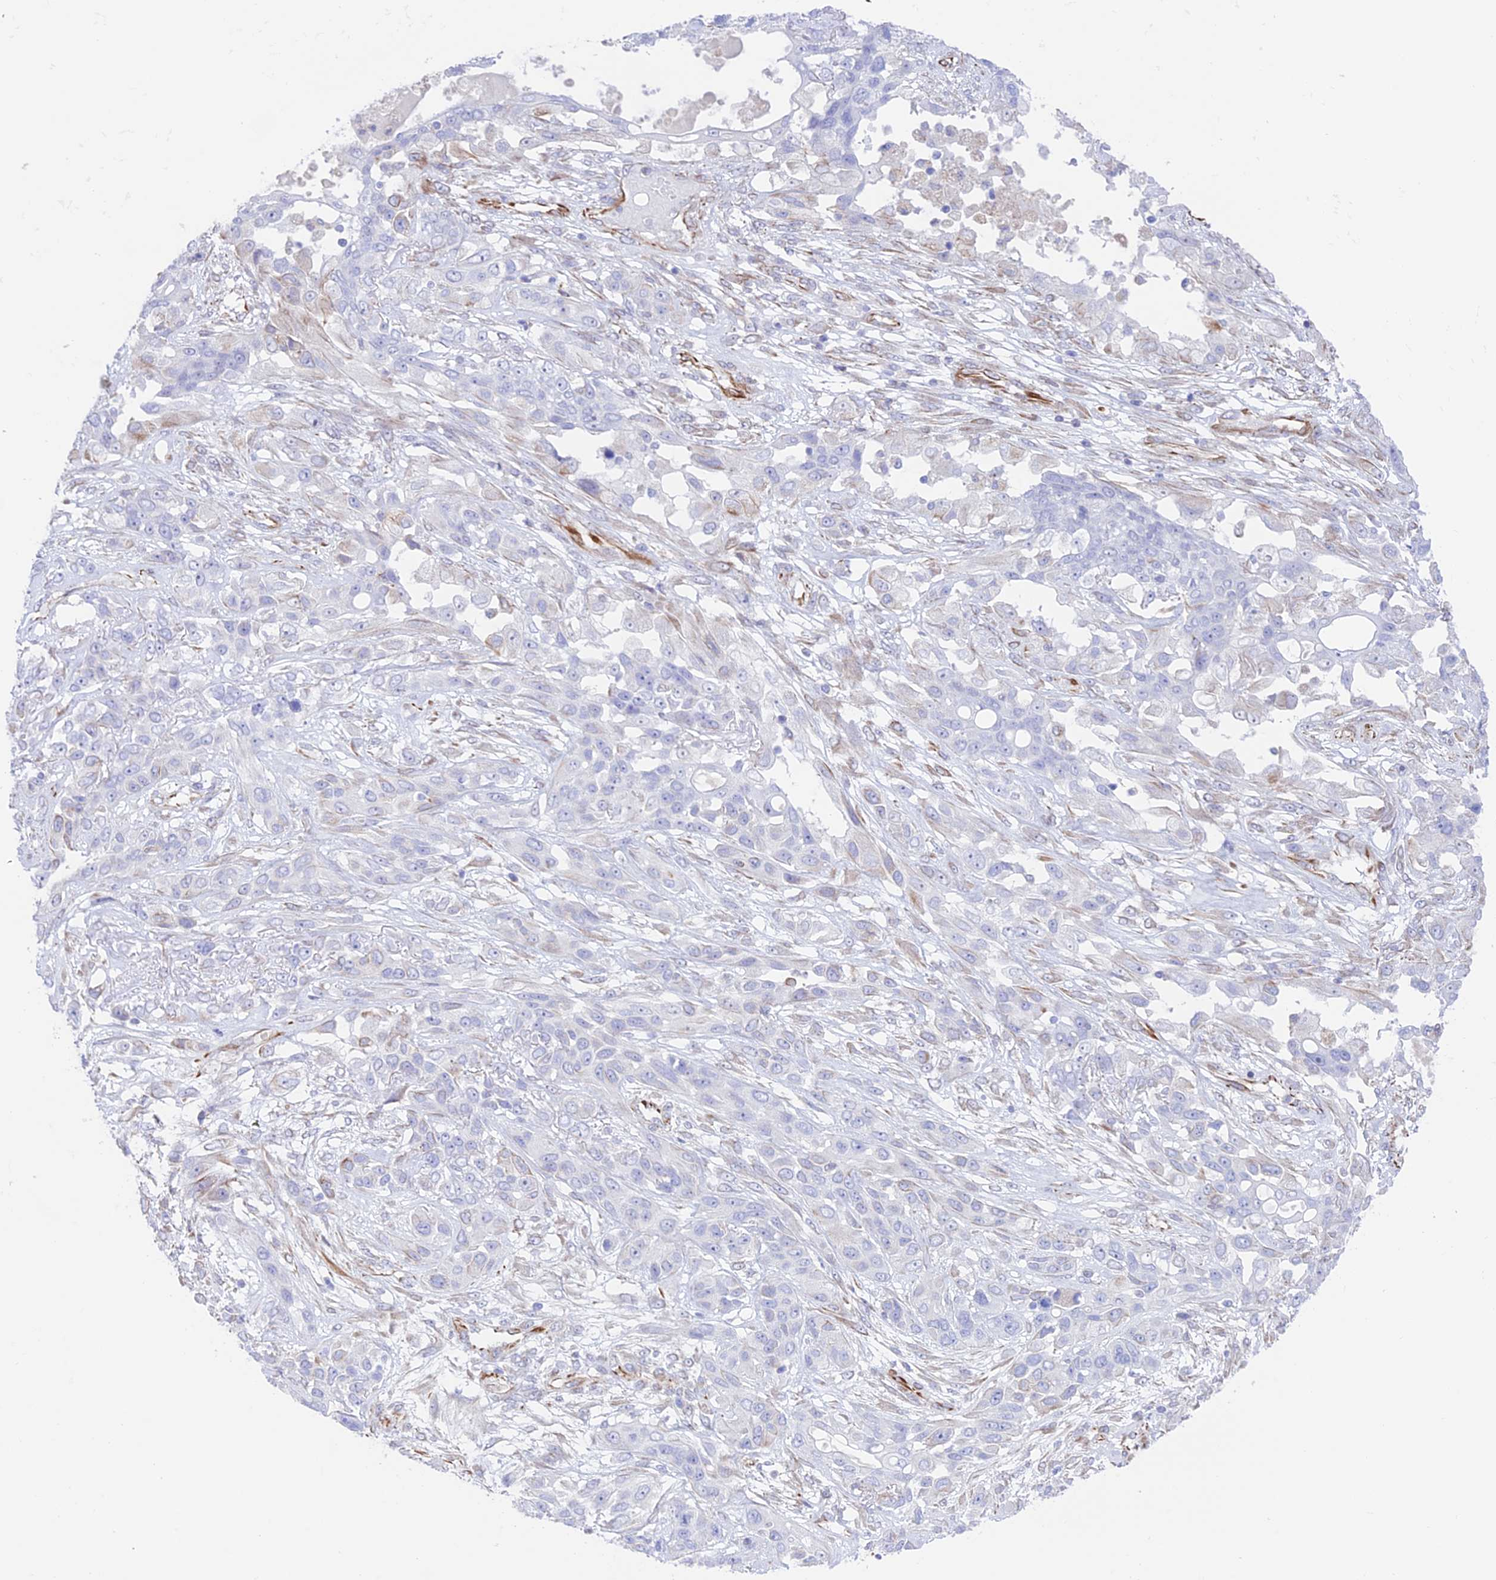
{"staining": {"intensity": "negative", "quantity": "none", "location": "none"}, "tissue": "lung cancer", "cell_type": "Tumor cells", "image_type": "cancer", "snomed": [{"axis": "morphology", "description": "Squamous cell carcinoma, NOS"}, {"axis": "topography", "description": "Lung"}], "caption": "Lung cancer was stained to show a protein in brown. There is no significant expression in tumor cells. (Brightfield microscopy of DAB (3,3'-diaminobenzidine) IHC at high magnification).", "gene": "ZNF652", "patient": {"sex": "female", "age": 70}}